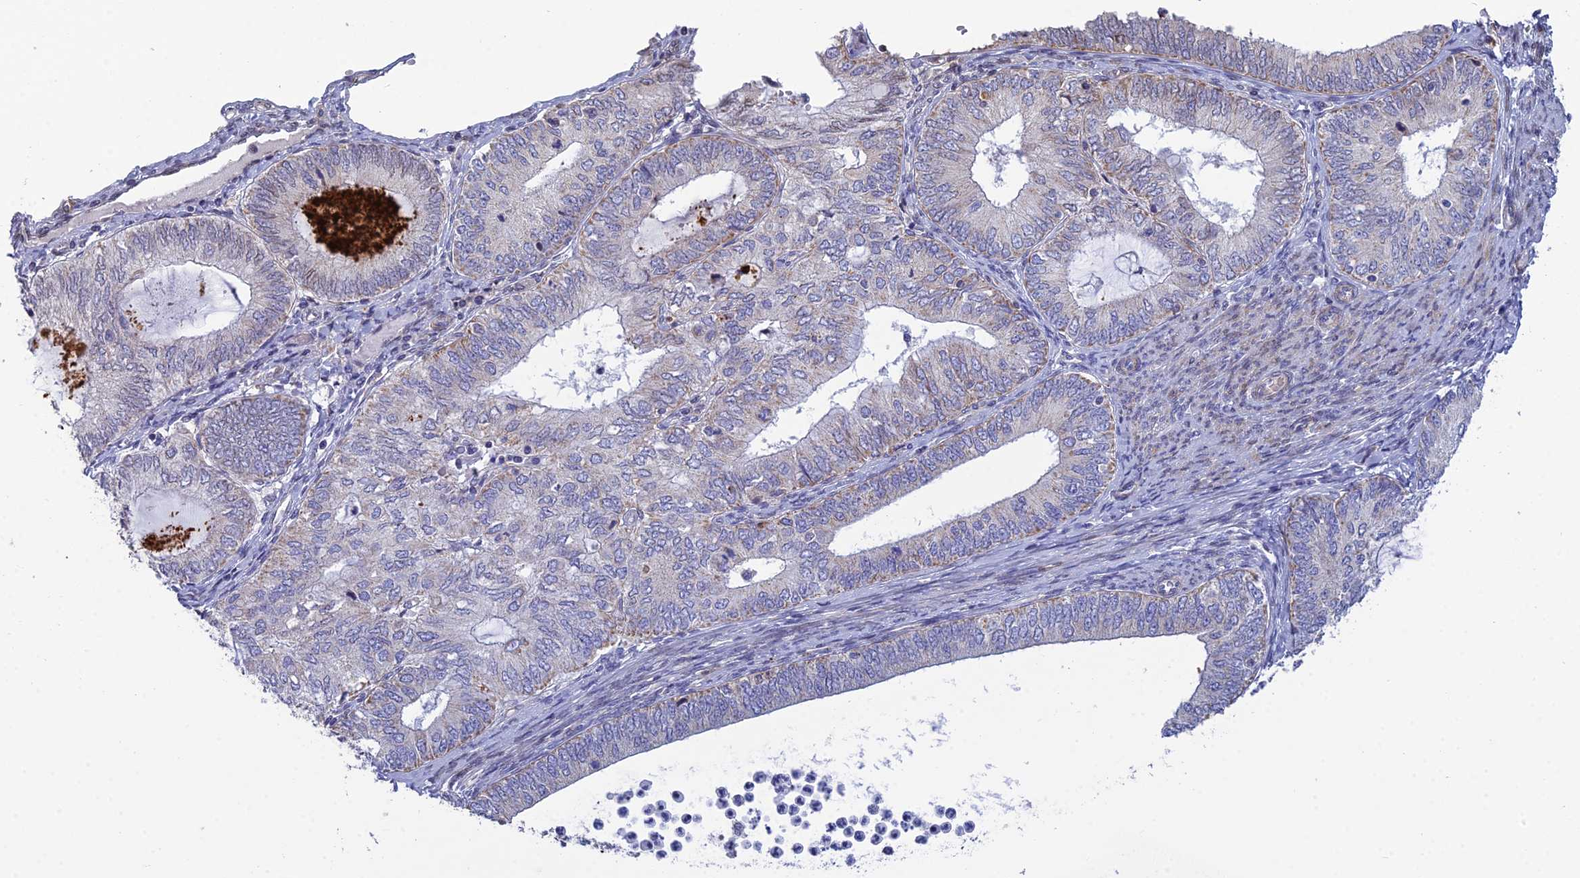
{"staining": {"intensity": "negative", "quantity": "none", "location": "none"}, "tissue": "endometrial cancer", "cell_type": "Tumor cells", "image_type": "cancer", "snomed": [{"axis": "morphology", "description": "Adenocarcinoma, NOS"}, {"axis": "topography", "description": "Endometrium"}], "caption": "Histopathology image shows no significant protein staining in tumor cells of endometrial adenocarcinoma.", "gene": "CSPG4", "patient": {"sex": "female", "age": 68}}